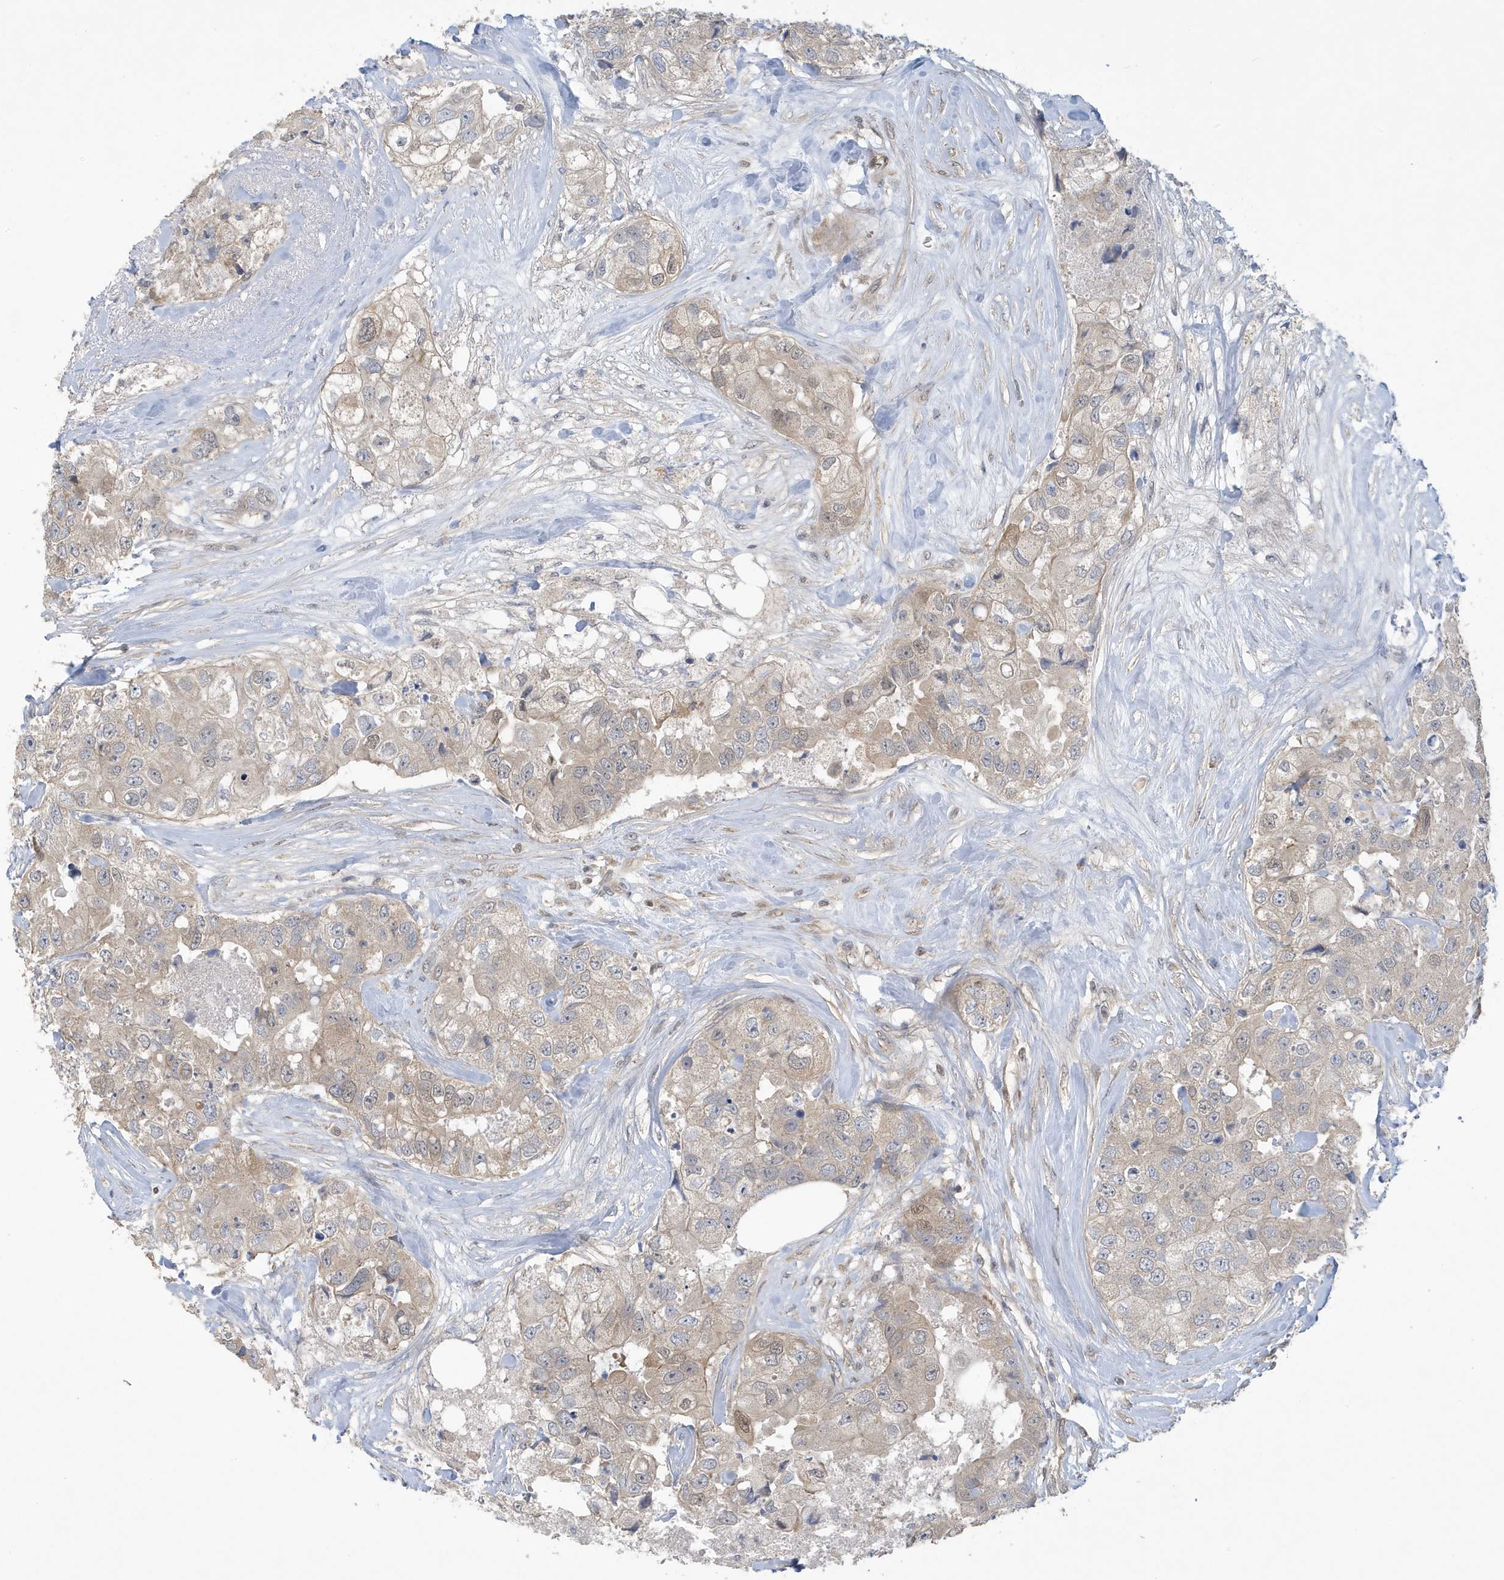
{"staining": {"intensity": "weak", "quantity": "<25%", "location": "cytoplasmic/membranous"}, "tissue": "breast cancer", "cell_type": "Tumor cells", "image_type": "cancer", "snomed": [{"axis": "morphology", "description": "Duct carcinoma"}, {"axis": "topography", "description": "Breast"}], "caption": "Breast intraductal carcinoma stained for a protein using IHC exhibits no positivity tumor cells.", "gene": "NCOA7", "patient": {"sex": "female", "age": 62}}